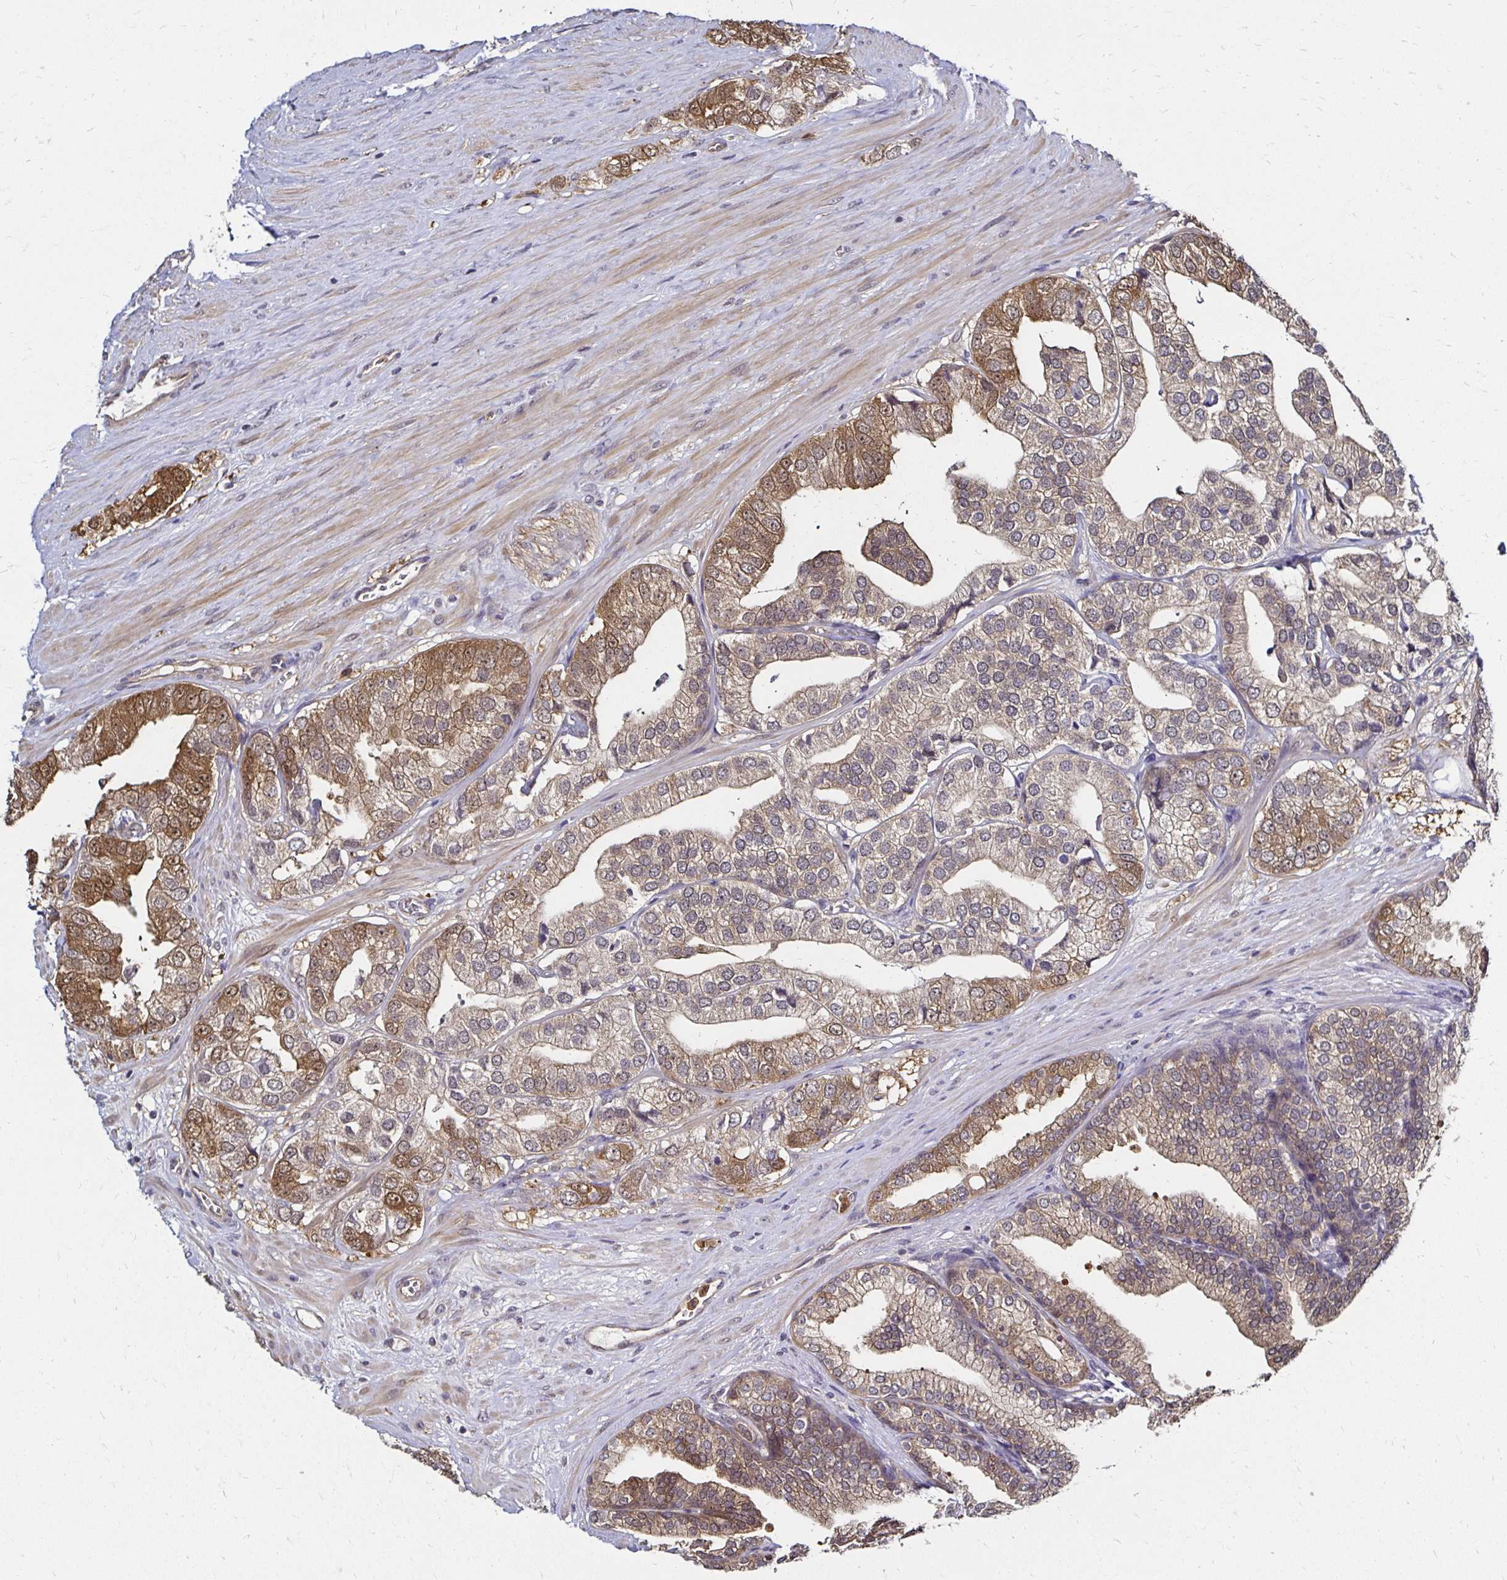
{"staining": {"intensity": "moderate", "quantity": "25%-75%", "location": "cytoplasmic/membranous,nuclear"}, "tissue": "prostate cancer", "cell_type": "Tumor cells", "image_type": "cancer", "snomed": [{"axis": "morphology", "description": "Adenocarcinoma, High grade"}, {"axis": "topography", "description": "Prostate"}], "caption": "Moderate cytoplasmic/membranous and nuclear protein positivity is seen in approximately 25%-75% of tumor cells in prostate cancer.", "gene": "TXN", "patient": {"sex": "male", "age": 58}}